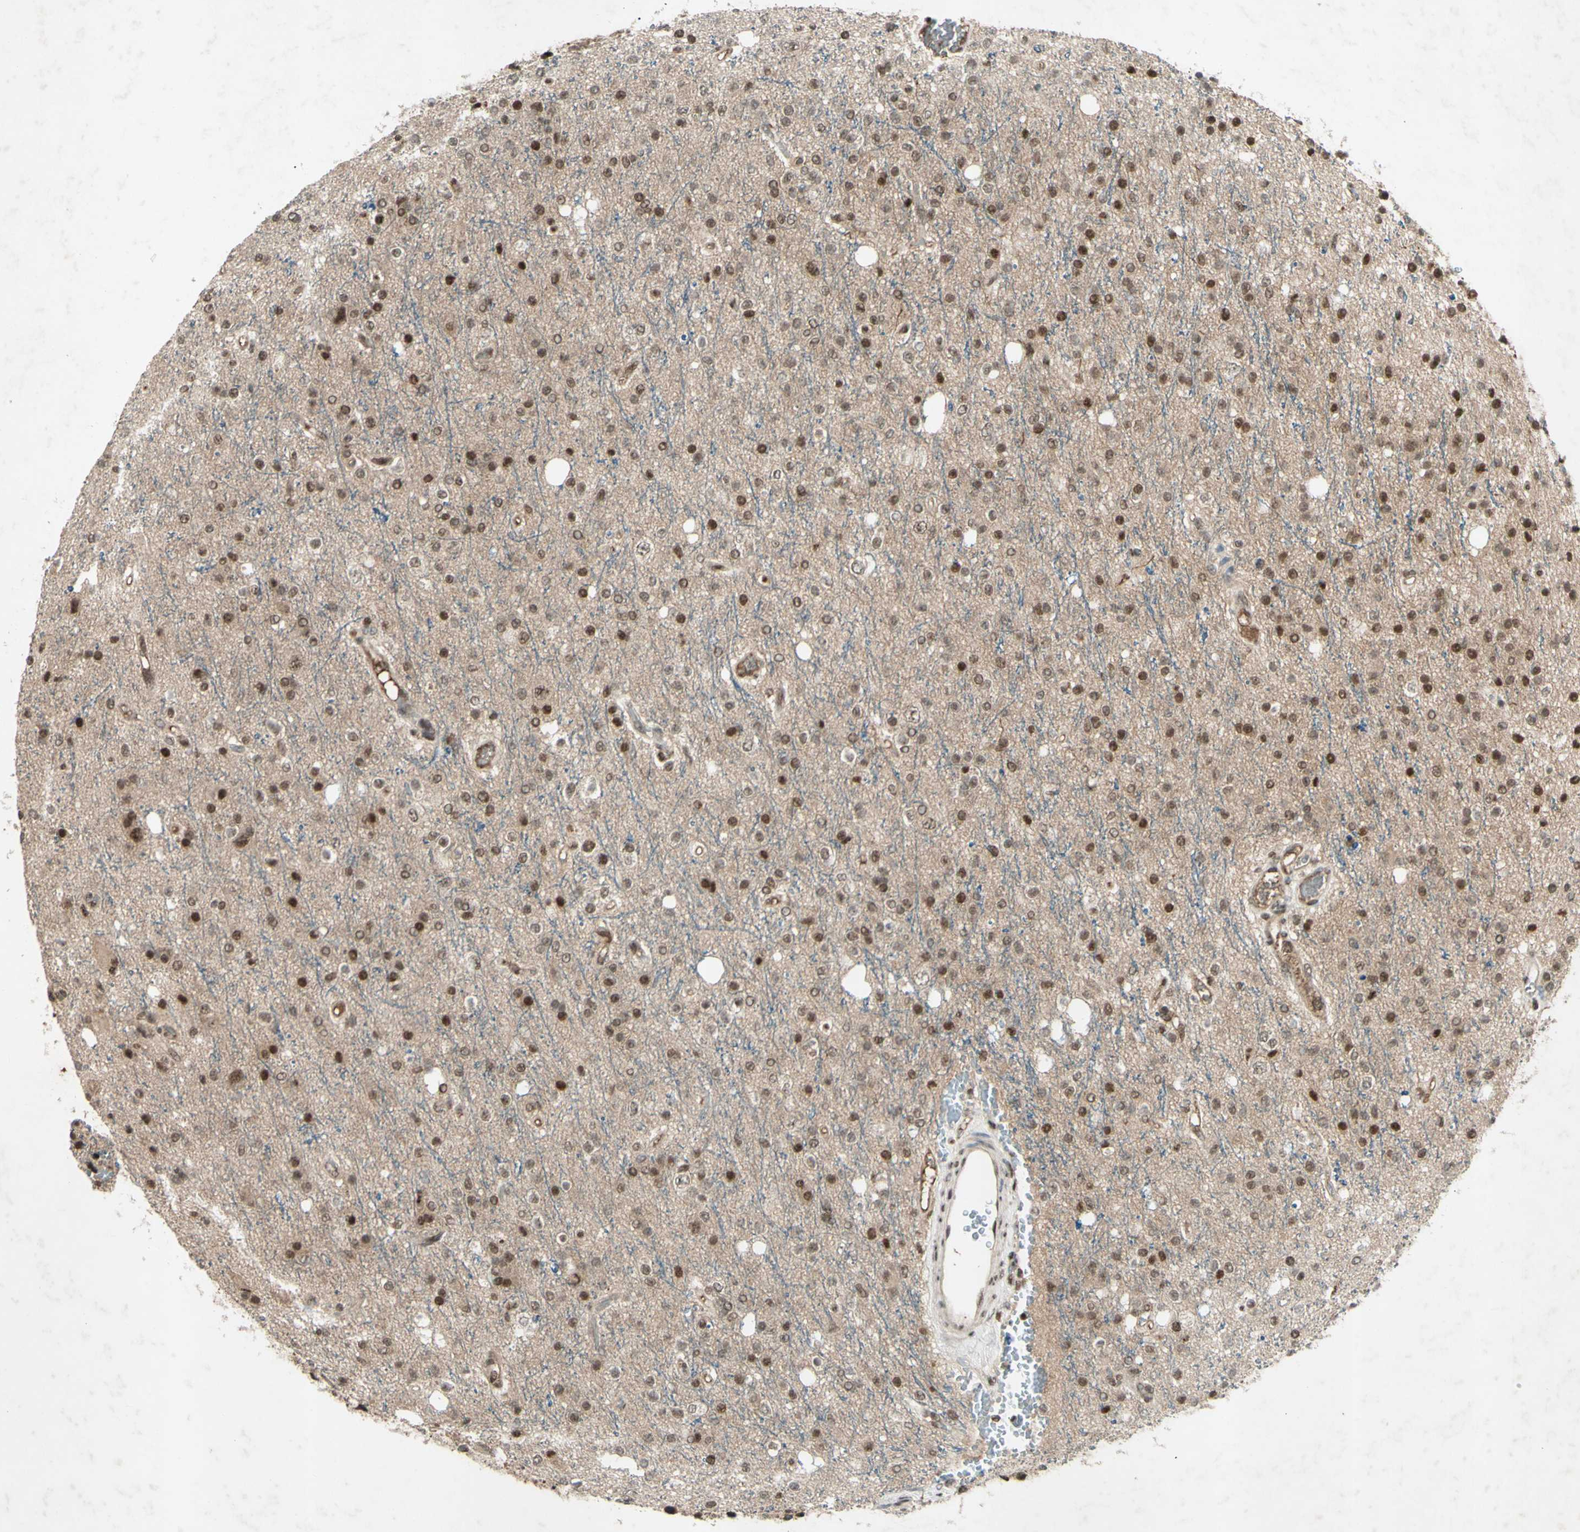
{"staining": {"intensity": "strong", "quantity": "25%-75%", "location": "nuclear"}, "tissue": "glioma", "cell_type": "Tumor cells", "image_type": "cancer", "snomed": [{"axis": "morphology", "description": "Glioma, malignant, High grade"}, {"axis": "topography", "description": "Brain"}], "caption": "Brown immunohistochemical staining in human high-grade glioma (malignant) exhibits strong nuclear positivity in approximately 25%-75% of tumor cells.", "gene": "SNW1", "patient": {"sex": "male", "age": 47}}